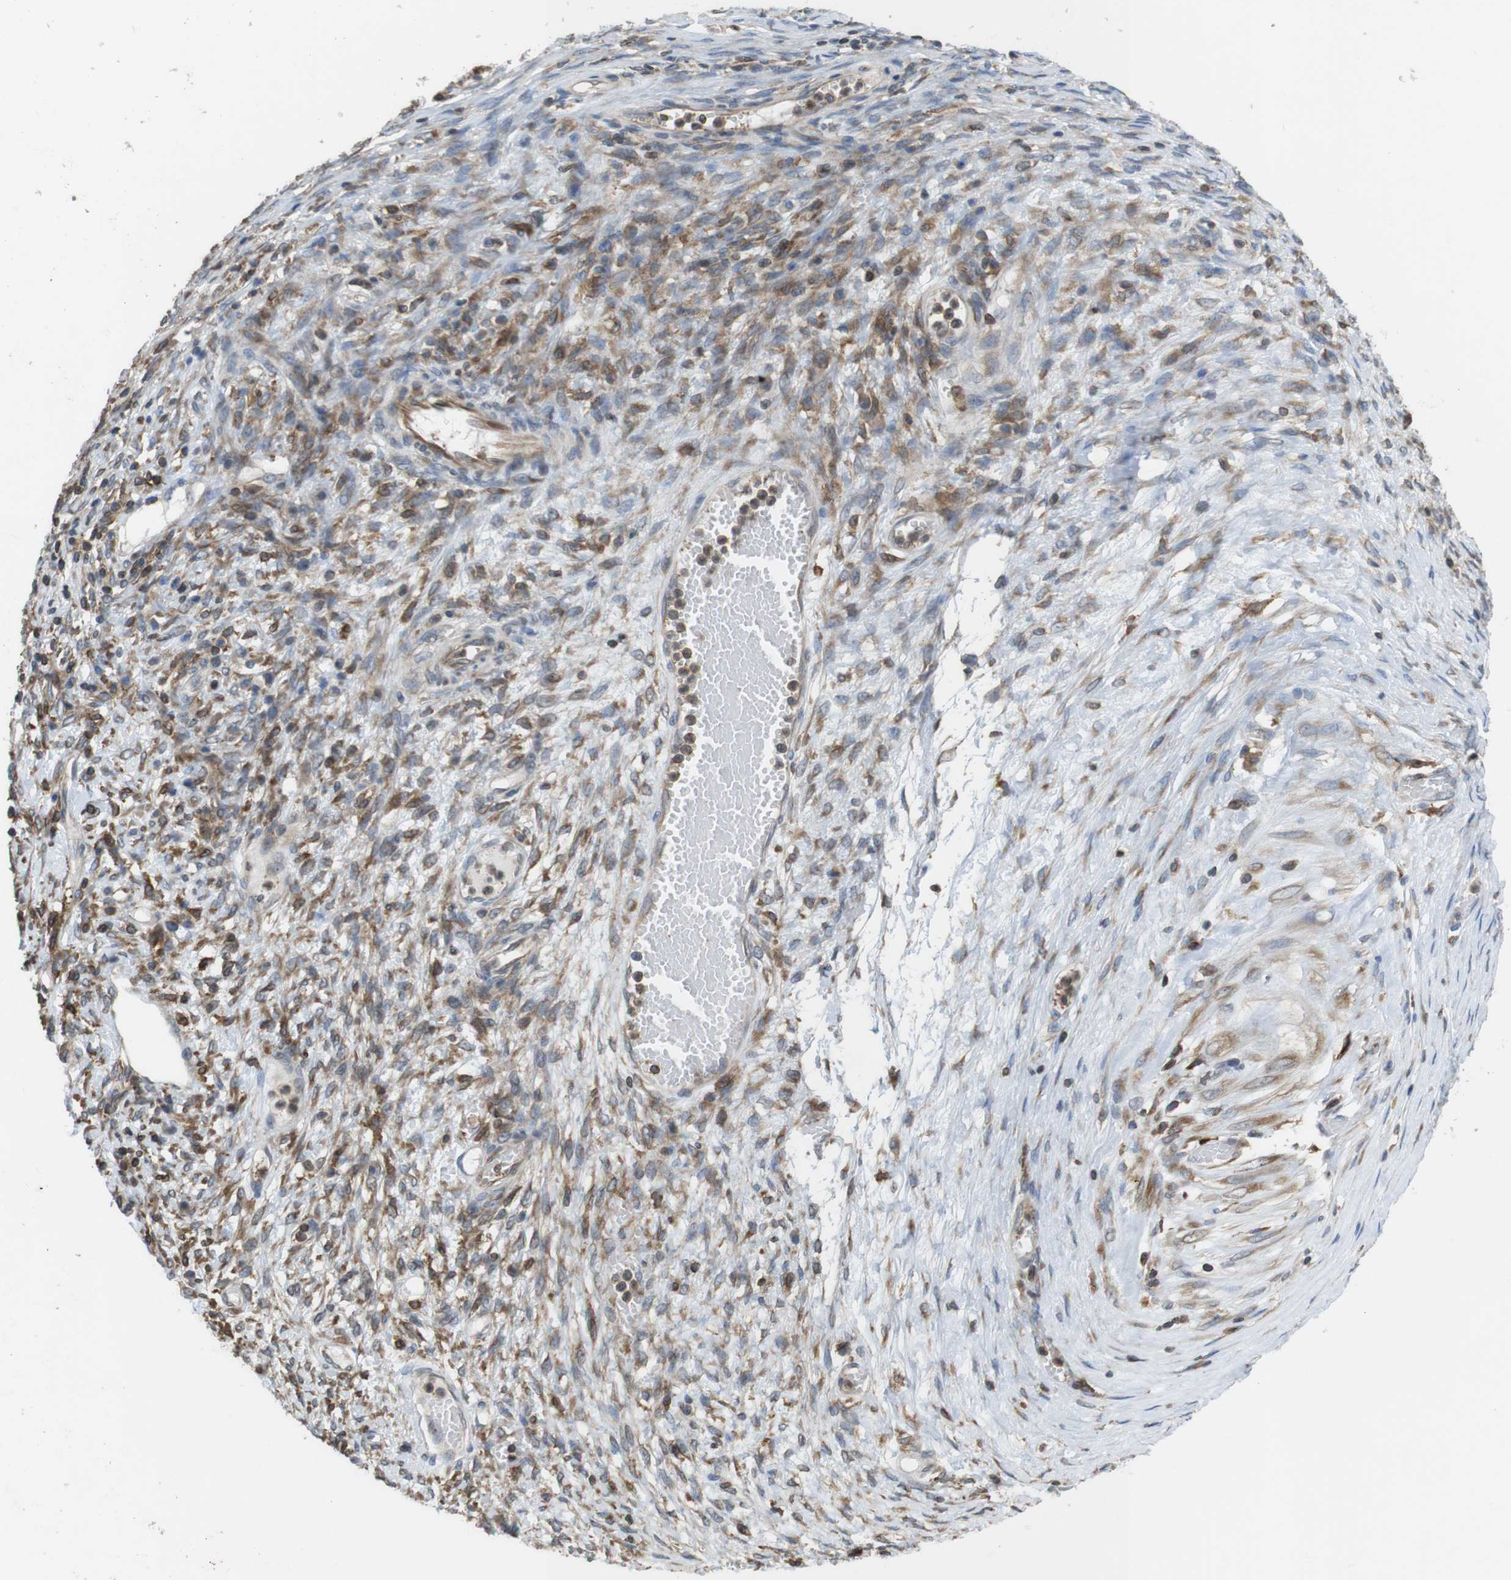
{"staining": {"intensity": "moderate", "quantity": ">75%", "location": "cytoplasmic/membranous"}, "tissue": "ovarian cancer", "cell_type": "Tumor cells", "image_type": "cancer", "snomed": [{"axis": "morphology", "description": "Cystadenocarcinoma, mucinous, NOS"}, {"axis": "topography", "description": "Ovary"}], "caption": "A brown stain shows moderate cytoplasmic/membranous expression of a protein in human mucinous cystadenocarcinoma (ovarian) tumor cells.", "gene": "ARL6IP5", "patient": {"sex": "female", "age": 80}}